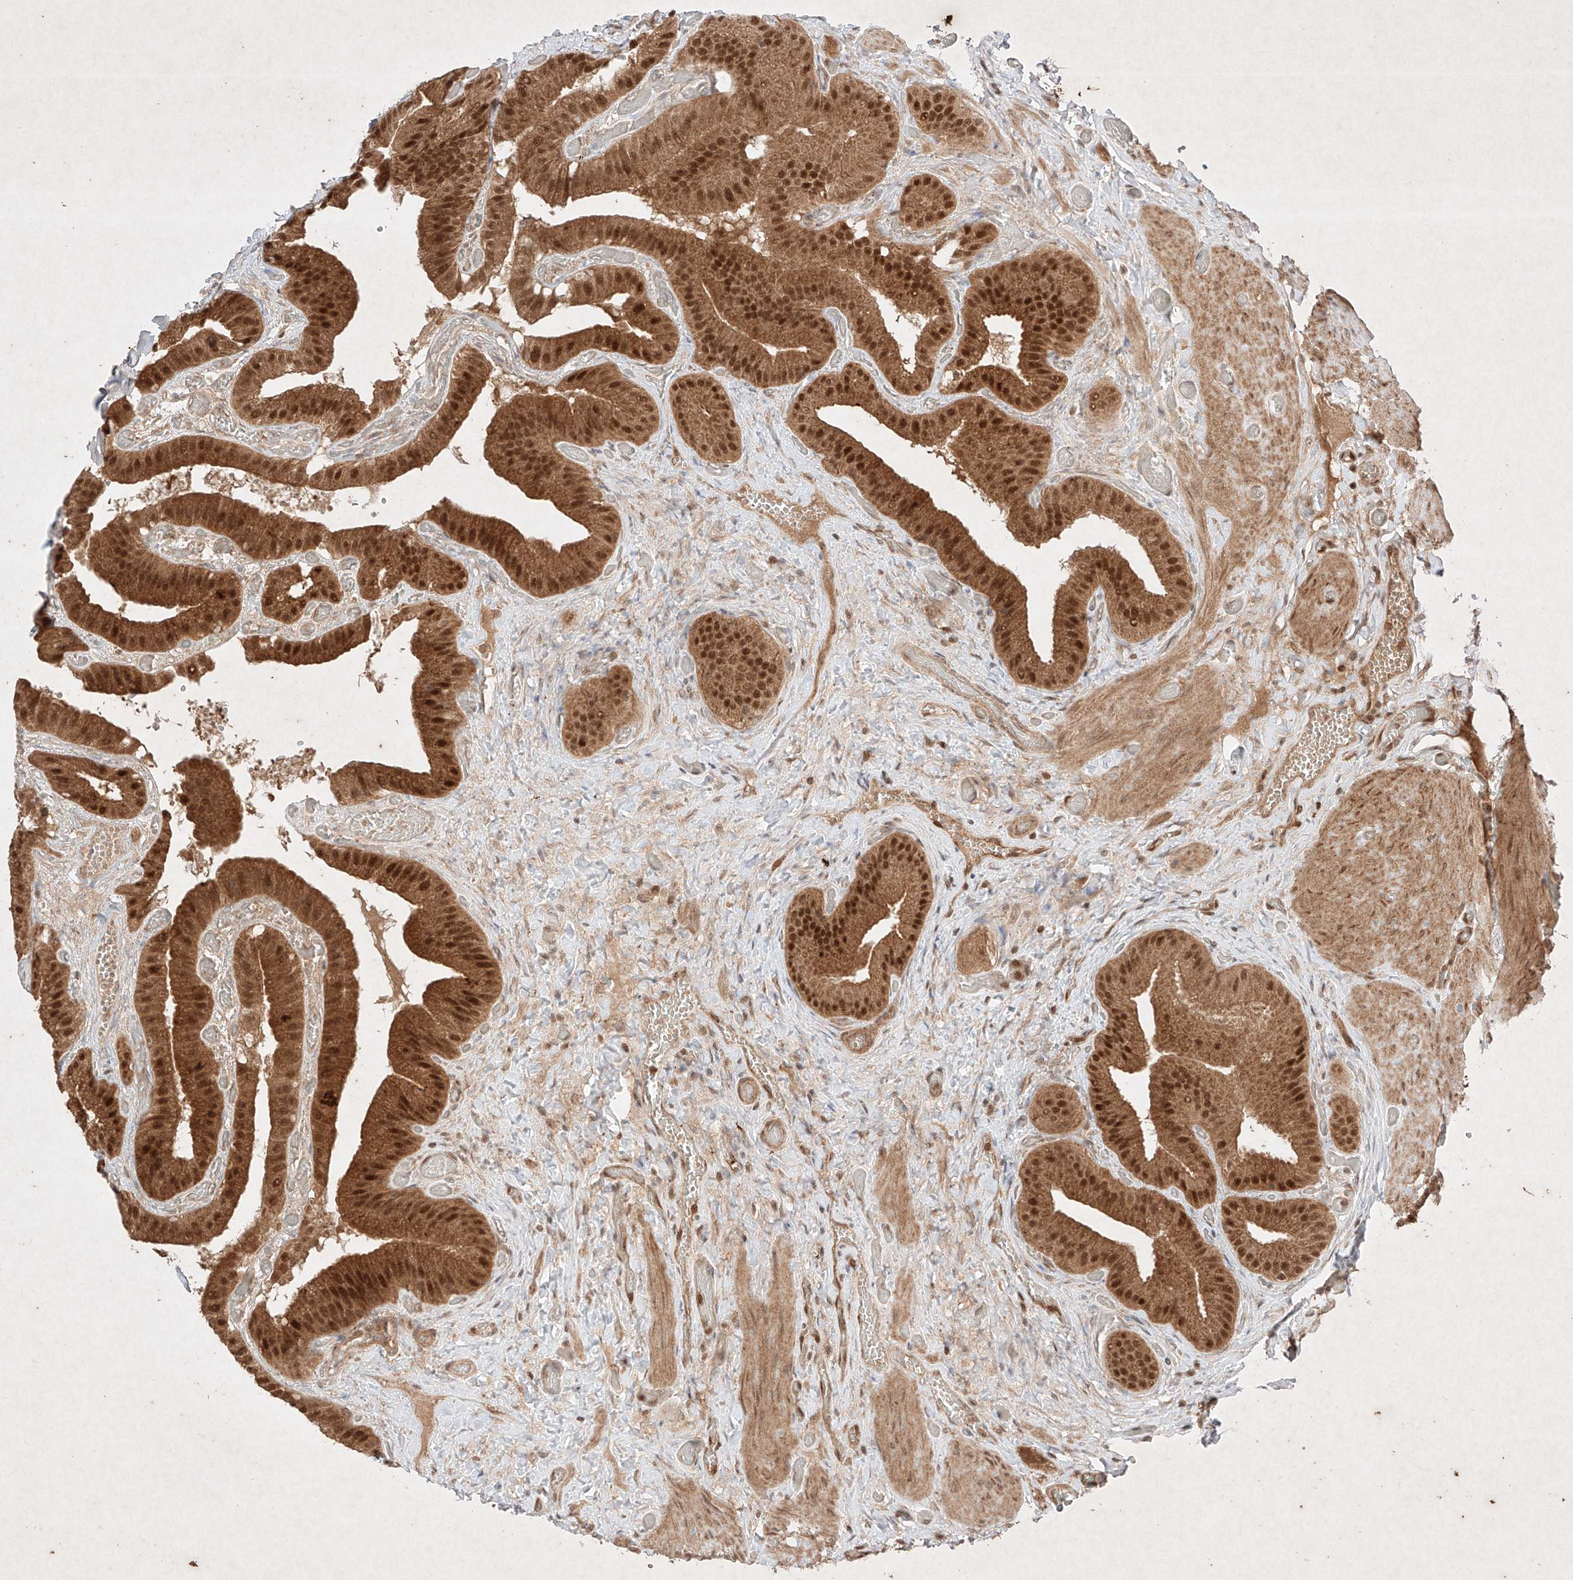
{"staining": {"intensity": "strong", "quantity": ">75%", "location": "cytoplasmic/membranous,nuclear"}, "tissue": "gallbladder", "cell_type": "Glandular cells", "image_type": "normal", "snomed": [{"axis": "morphology", "description": "Normal tissue, NOS"}, {"axis": "topography", "description": "Gallbladder"}], "caption": "The micrograph displays a brown stain indicating the presence of a protein in the cytoplasmic/membranous,nuclear of glandular cells in gallbladder. (Brightfield microscopy of DAB IHC at high magnification).", "gene": "RNF31", "patient": {"sex": "female", "age": 64}}